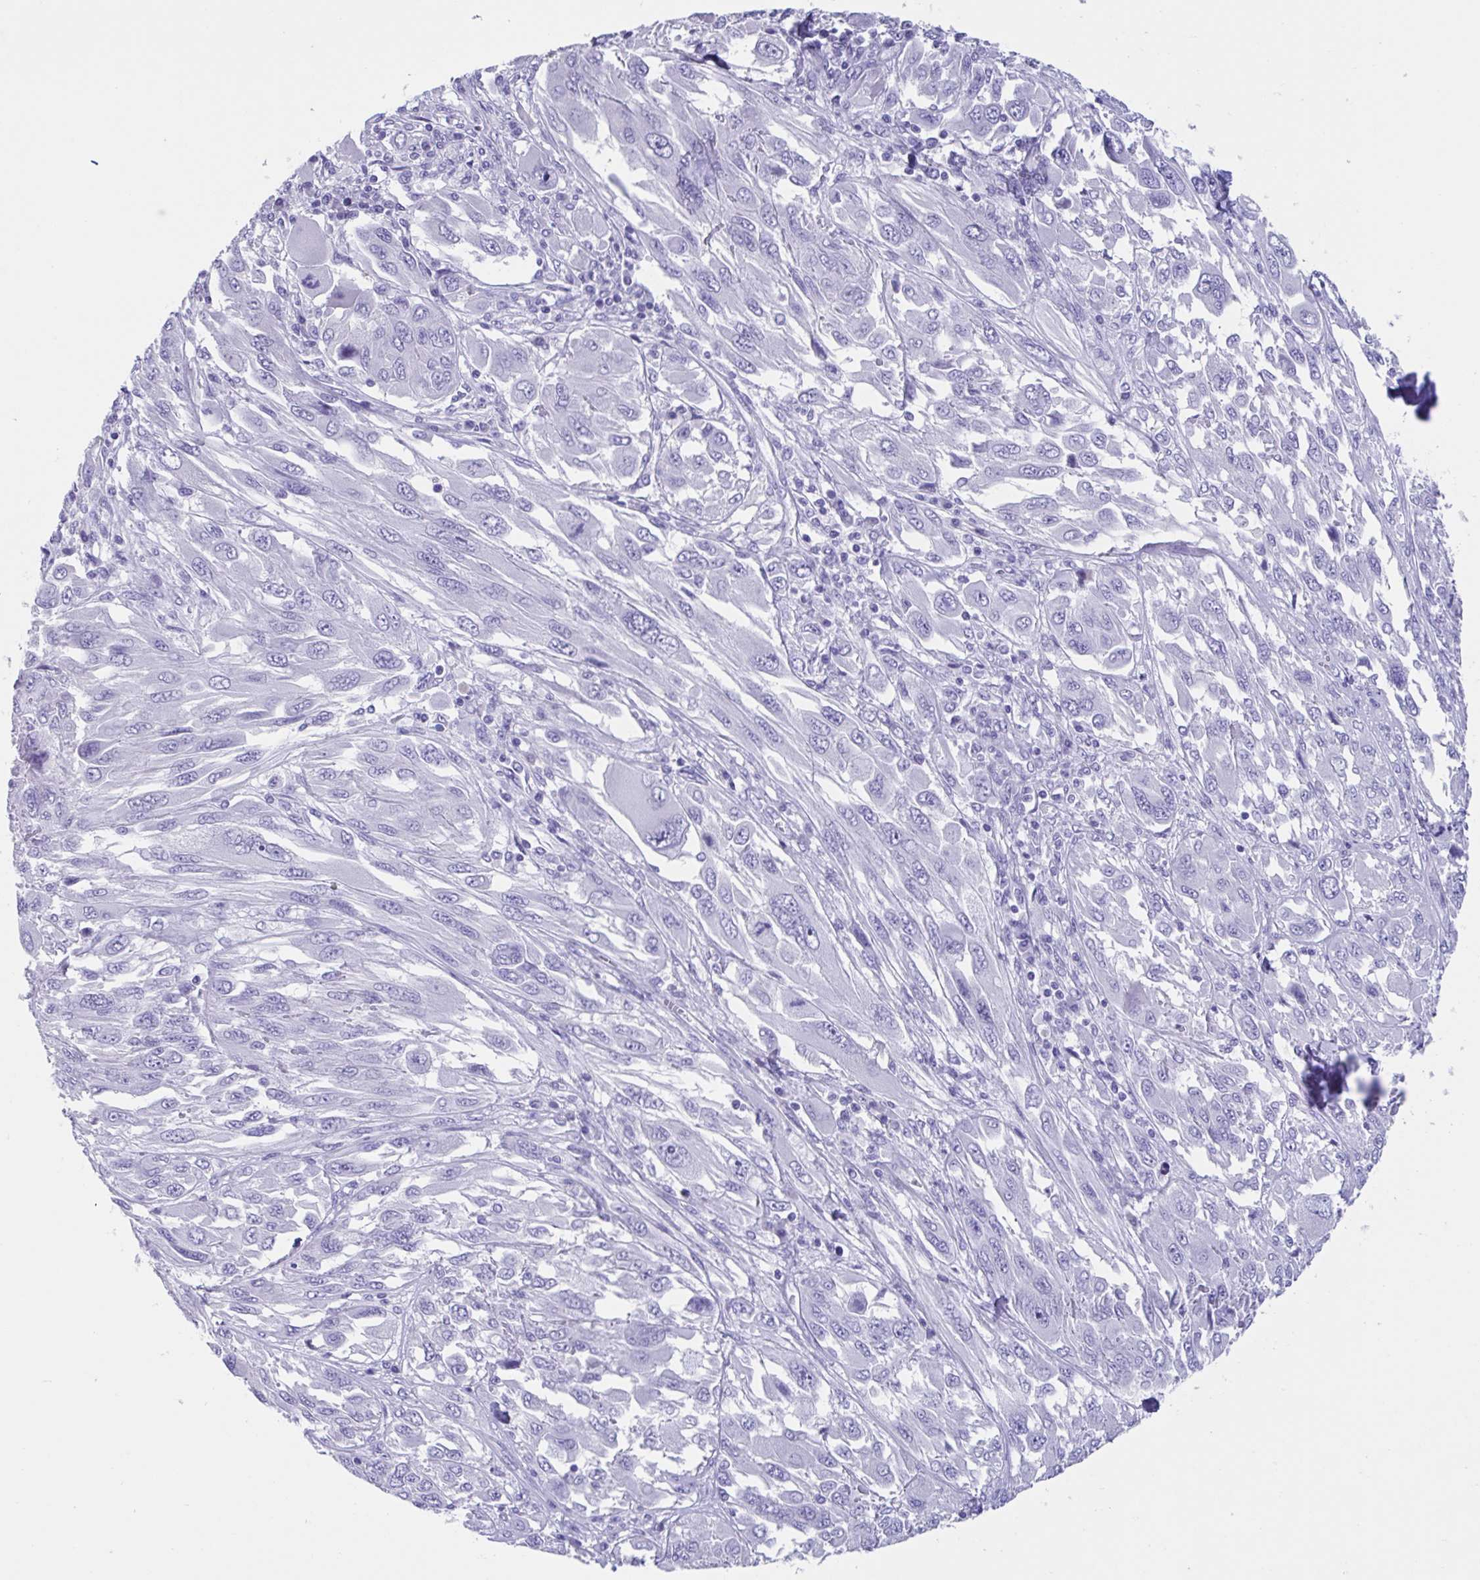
{"staining": {"intensity": "negative", "quantity": "none", "location": "none"}, "tissue": "melanoma", "cell_type": "Tumor cells", "image_type": "cancer", "snomed": [{"axis": "morphology", "description": "Malignant melanoma, NOS"}, {"axis": "topography", "description": "Skin"}], "caption": "The IHC photomicrograph has no significant positivity in tumor cells of melanoma tissue.", "gene": "USP35", "patient": {"sex": "female", "age": 91}}